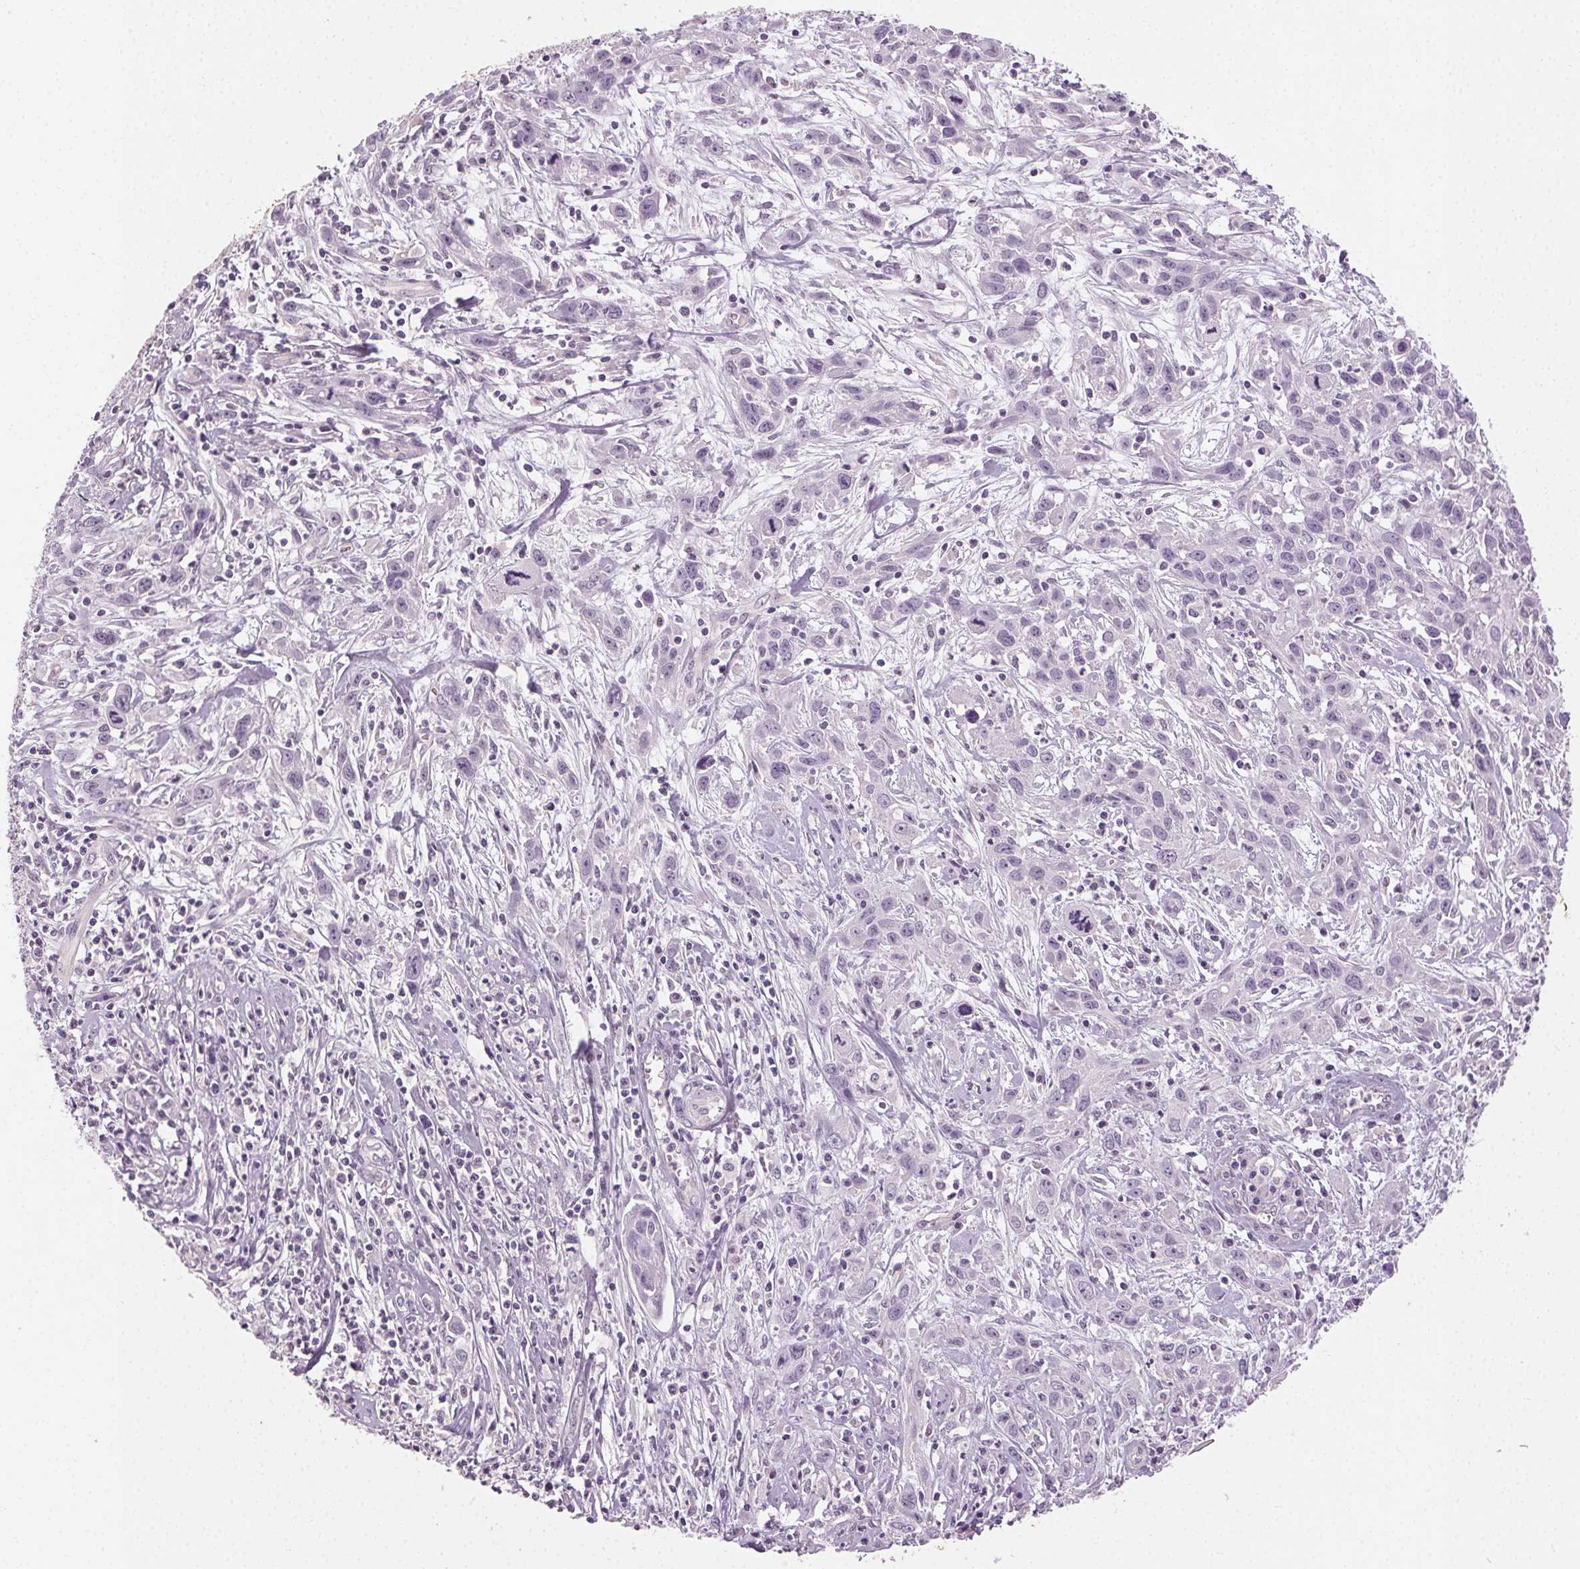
{"staining": {"intensity": "negative", "quantity": "none", "location": "none"}, "tissue": "cervical cancer", "cell_type": "Tumor cells", "image_type": "cancer", "snomed": [{"axis": "morphology", "description": "Squamous cell carcinoma, NOS"}, {"axis": "topography", "description": "Cervix"}], "caption": "The histopathology image exhibits no significant staining in tumor cells of cervical cancer (squamous cell carcinoma).", "gene": "CLTRN", "patient": {"sex": "female", "age": 38}}